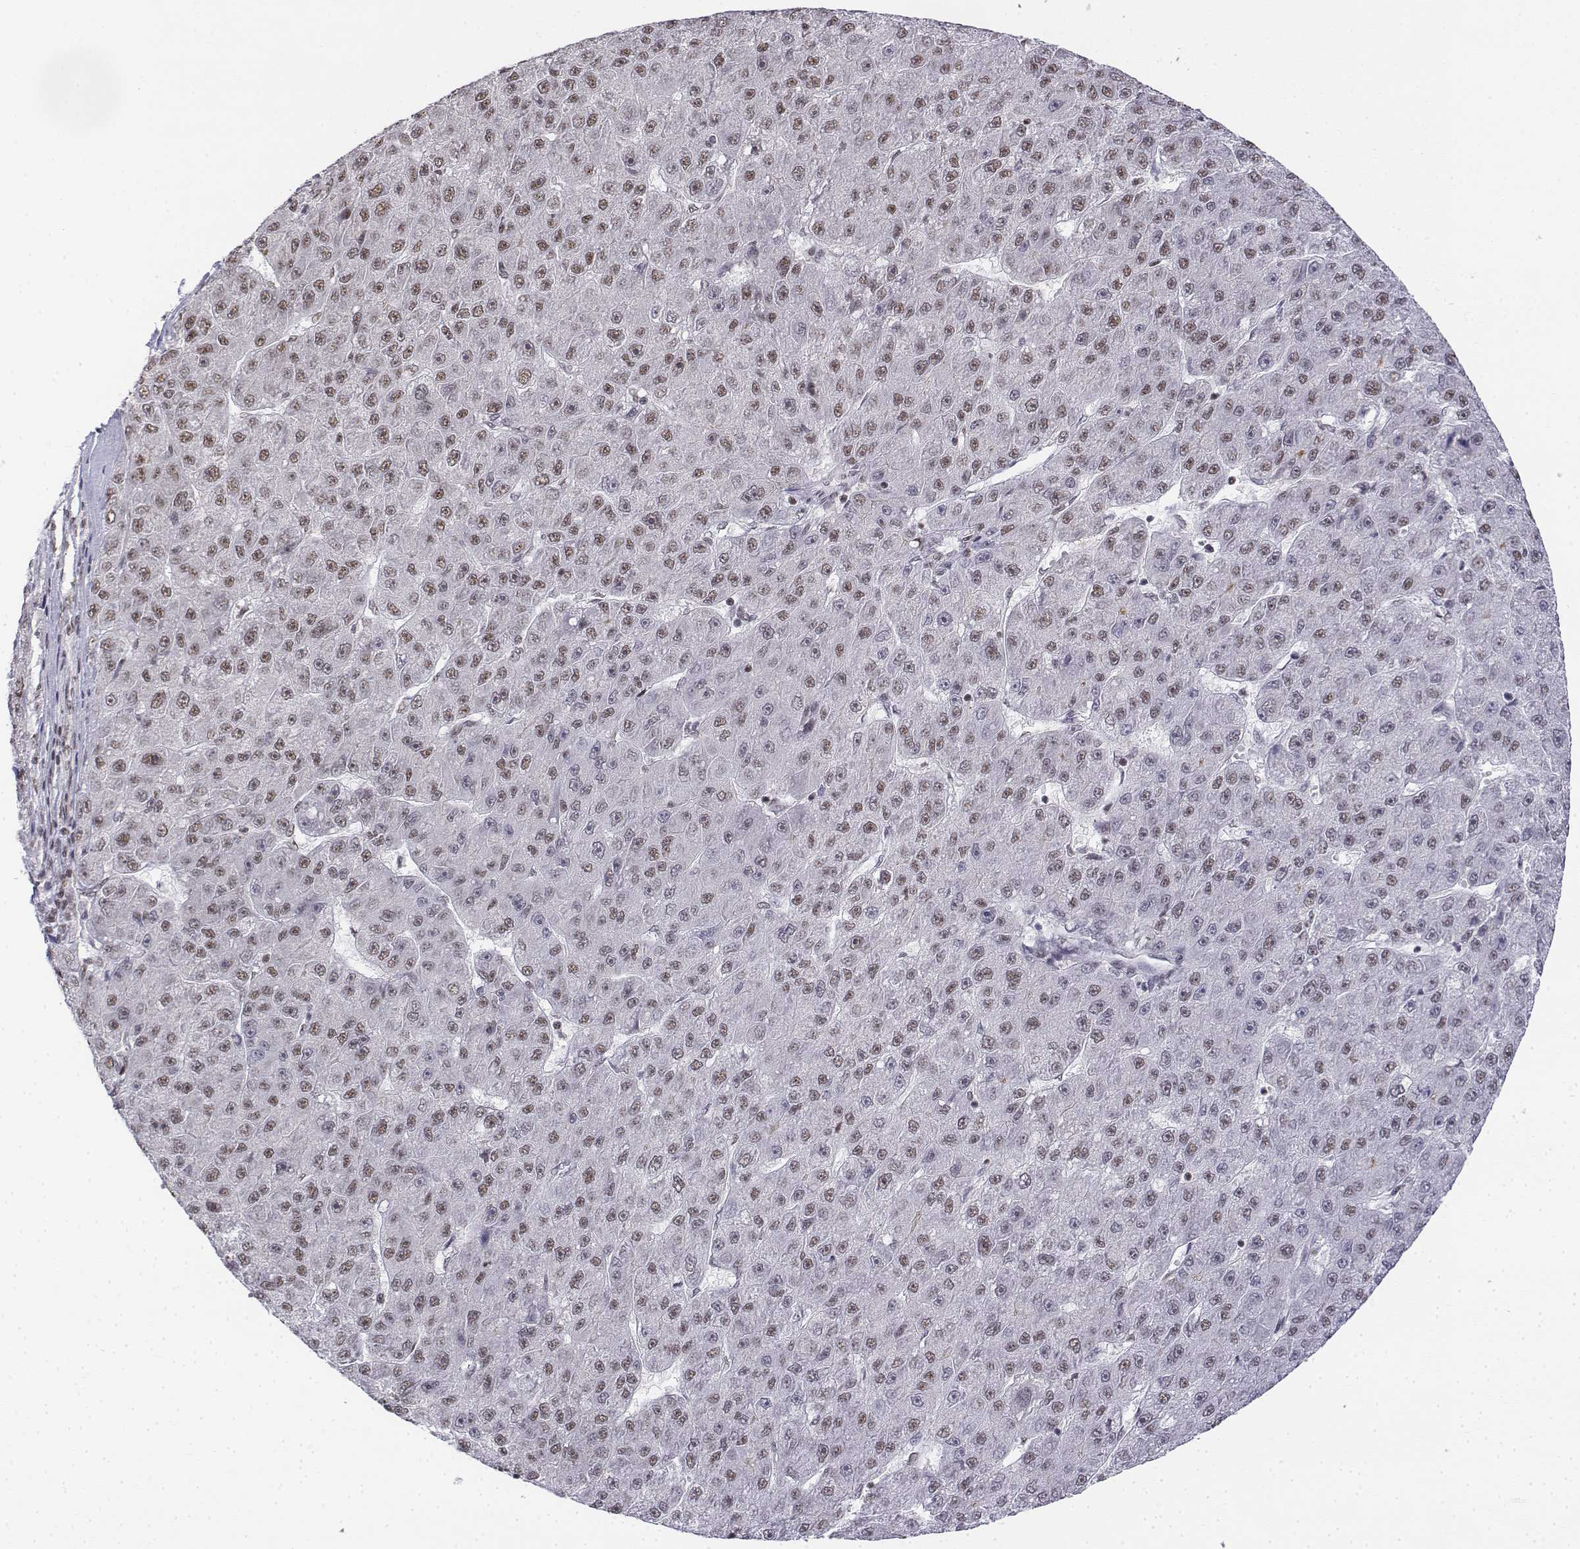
{"staining": {"intensity": "weak", "quantity": ">75%", "location": "nuclear"}, "tissue": "liver cancer", "cell_type": "Tumor cells", "image_type": "cancer", "snomed": [{"axis": "morphology", "description": "Carcinoma, Hepatocellular, NOS"}, {"axis": "topography", "description": "Liver"}], "caption": "Immunohistochemistry (IHC) of liver cancer (hepatocellular carcinoma) demonstrates low levels of weak nuclear expression in about >75% of tumor cells.", "gene": "SETD1A", "patient": {"sex": "male", "age": 67}}